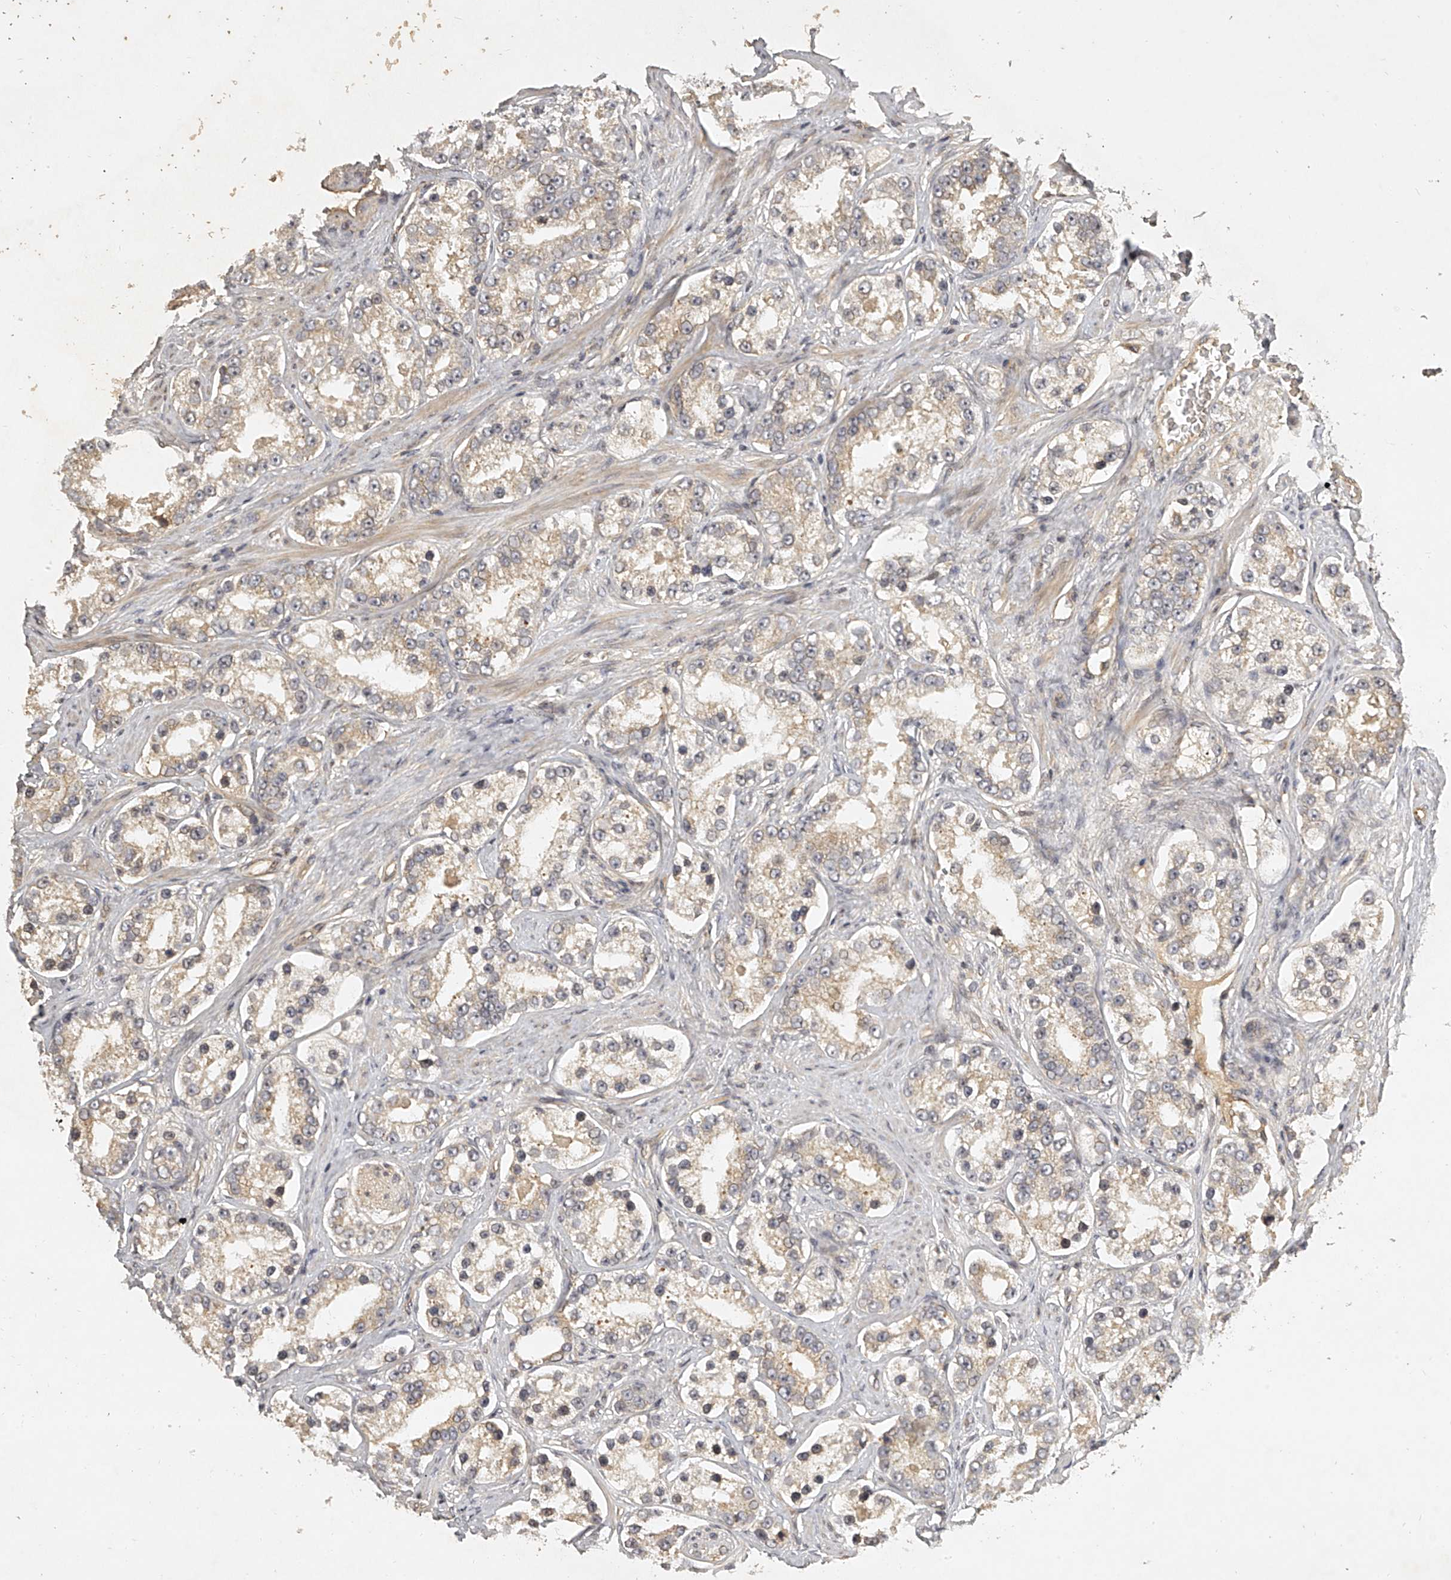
{"staining": {"intensity": "weak", "quantity": "25%-75%", "location": "cytoplasmic/membranous"}, "tissue": "prostate cancer", "cell_type": "Tumor cells", "image_type": "cancer", "snomed": [{"axis": "morphology", "description": "Normal tissue, NOS"}, {"axis": "morphology", "description": "Adenocarcinoma, High grade"}, {"axis": "topography", "description": "Prostate"}], "caption": "This is a micrograph of immunohistochemistry staining of prostate cancer (adenocarcinoma (high-grade)), which shows weak positivity in the cytoplasmic/membranous of tumor cells.", "gene": "NFS1", "patient": {"sex": "male", "age": 83}}